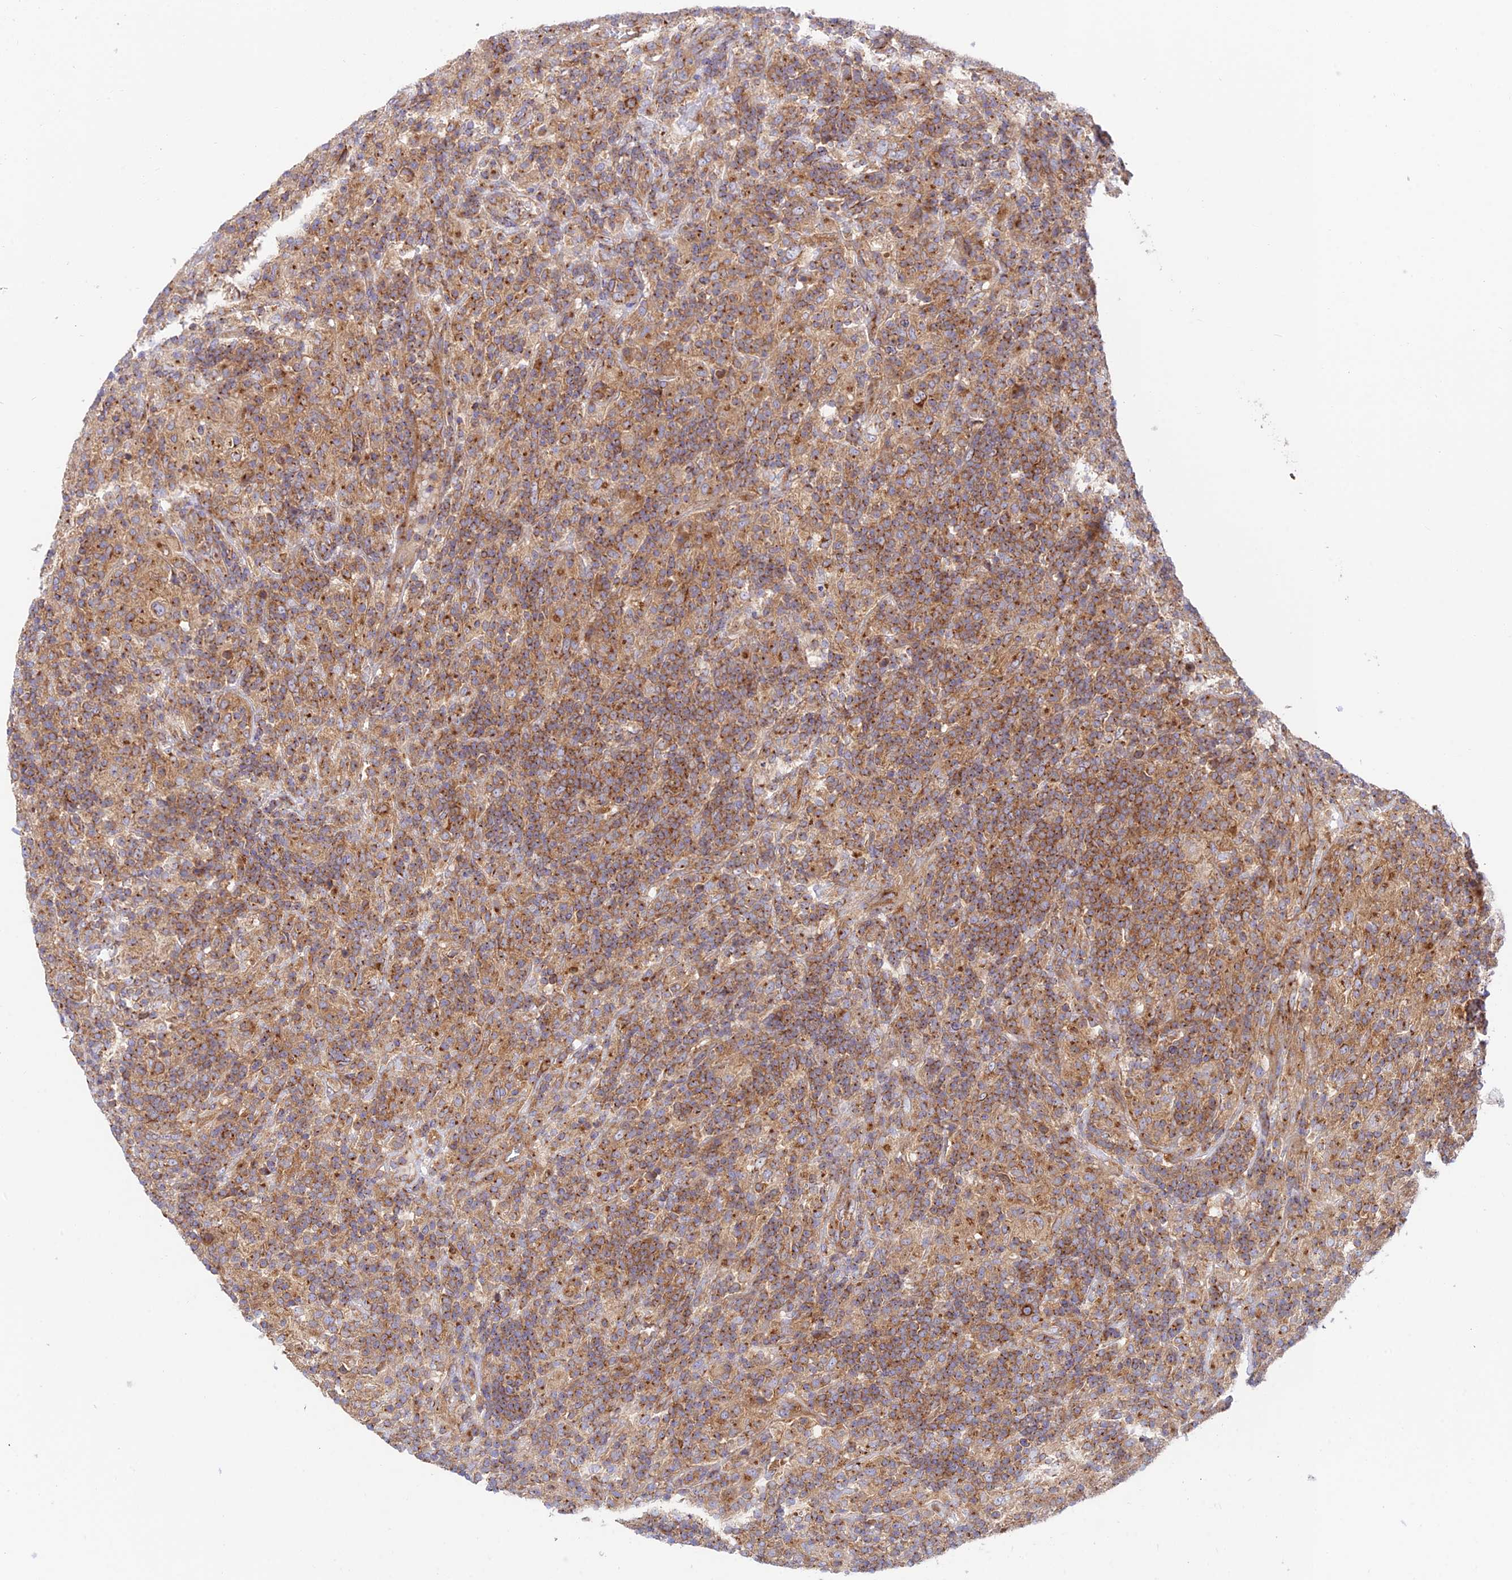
{"staining": {"intensity": "moderate", "quantity": ">75%", "location": "cytoplasmic/membranous"}, "tissue": "lymphoma", "cell_type": "Tumor cells", "image_type": "cancer", "snomed": [{"axis": "morphology", "description": "Hodgkin's disease, NOS"}, {"axis": "topography", "description": "Lymph node"}], "caption": "Human lymphoma stained for a protein (brown) demonstrates moderate cytoplasmic/membranous positive staining in about >75% of tumor cells.", "gene": "GOLGA3", "patient": {"sex": "male", "age": 70}}